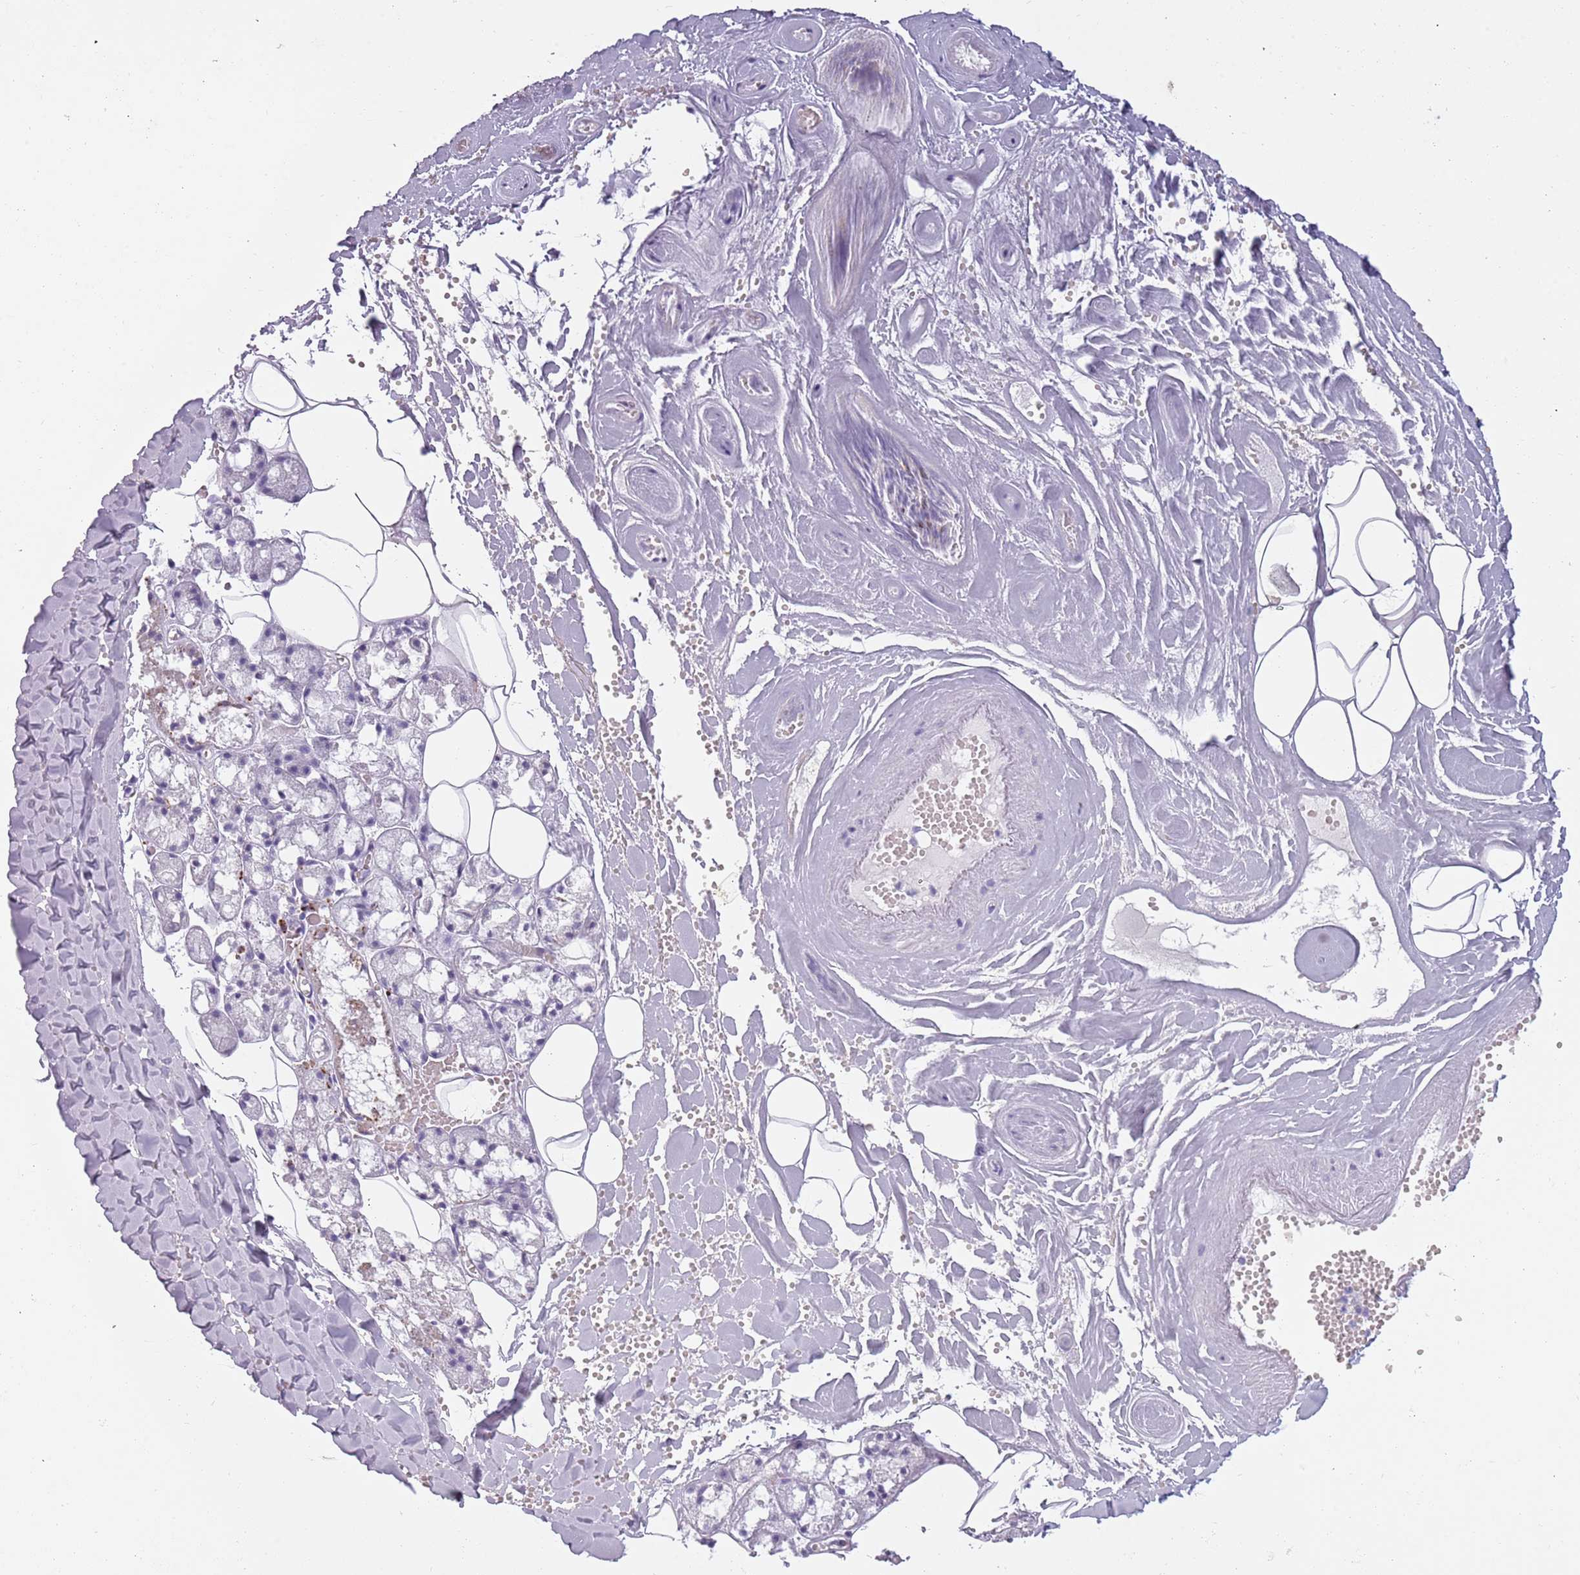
{"staining": {"intensity": "moderate", "quantity": "<25%", "location": "cytoplasmic/membranous"}, "tissue": "salivary gland", "cell_type": "Glandular cells", "image_type": "normal", "snomed": [{"axis": "morphology", "description": "Normal tissue, NOS"}, {"axis": "topography", "description": "Salivary gland"}], "caption": "Salivary gland stained with DAB (3,3'-diaminobenzidine) IHC demonstrates low levels of moderate cytoplasmic/membranous expression in approximately <25% of glandular cells.", "gene": "NWD2", "patient": {"sex": "male", "age": 62}}